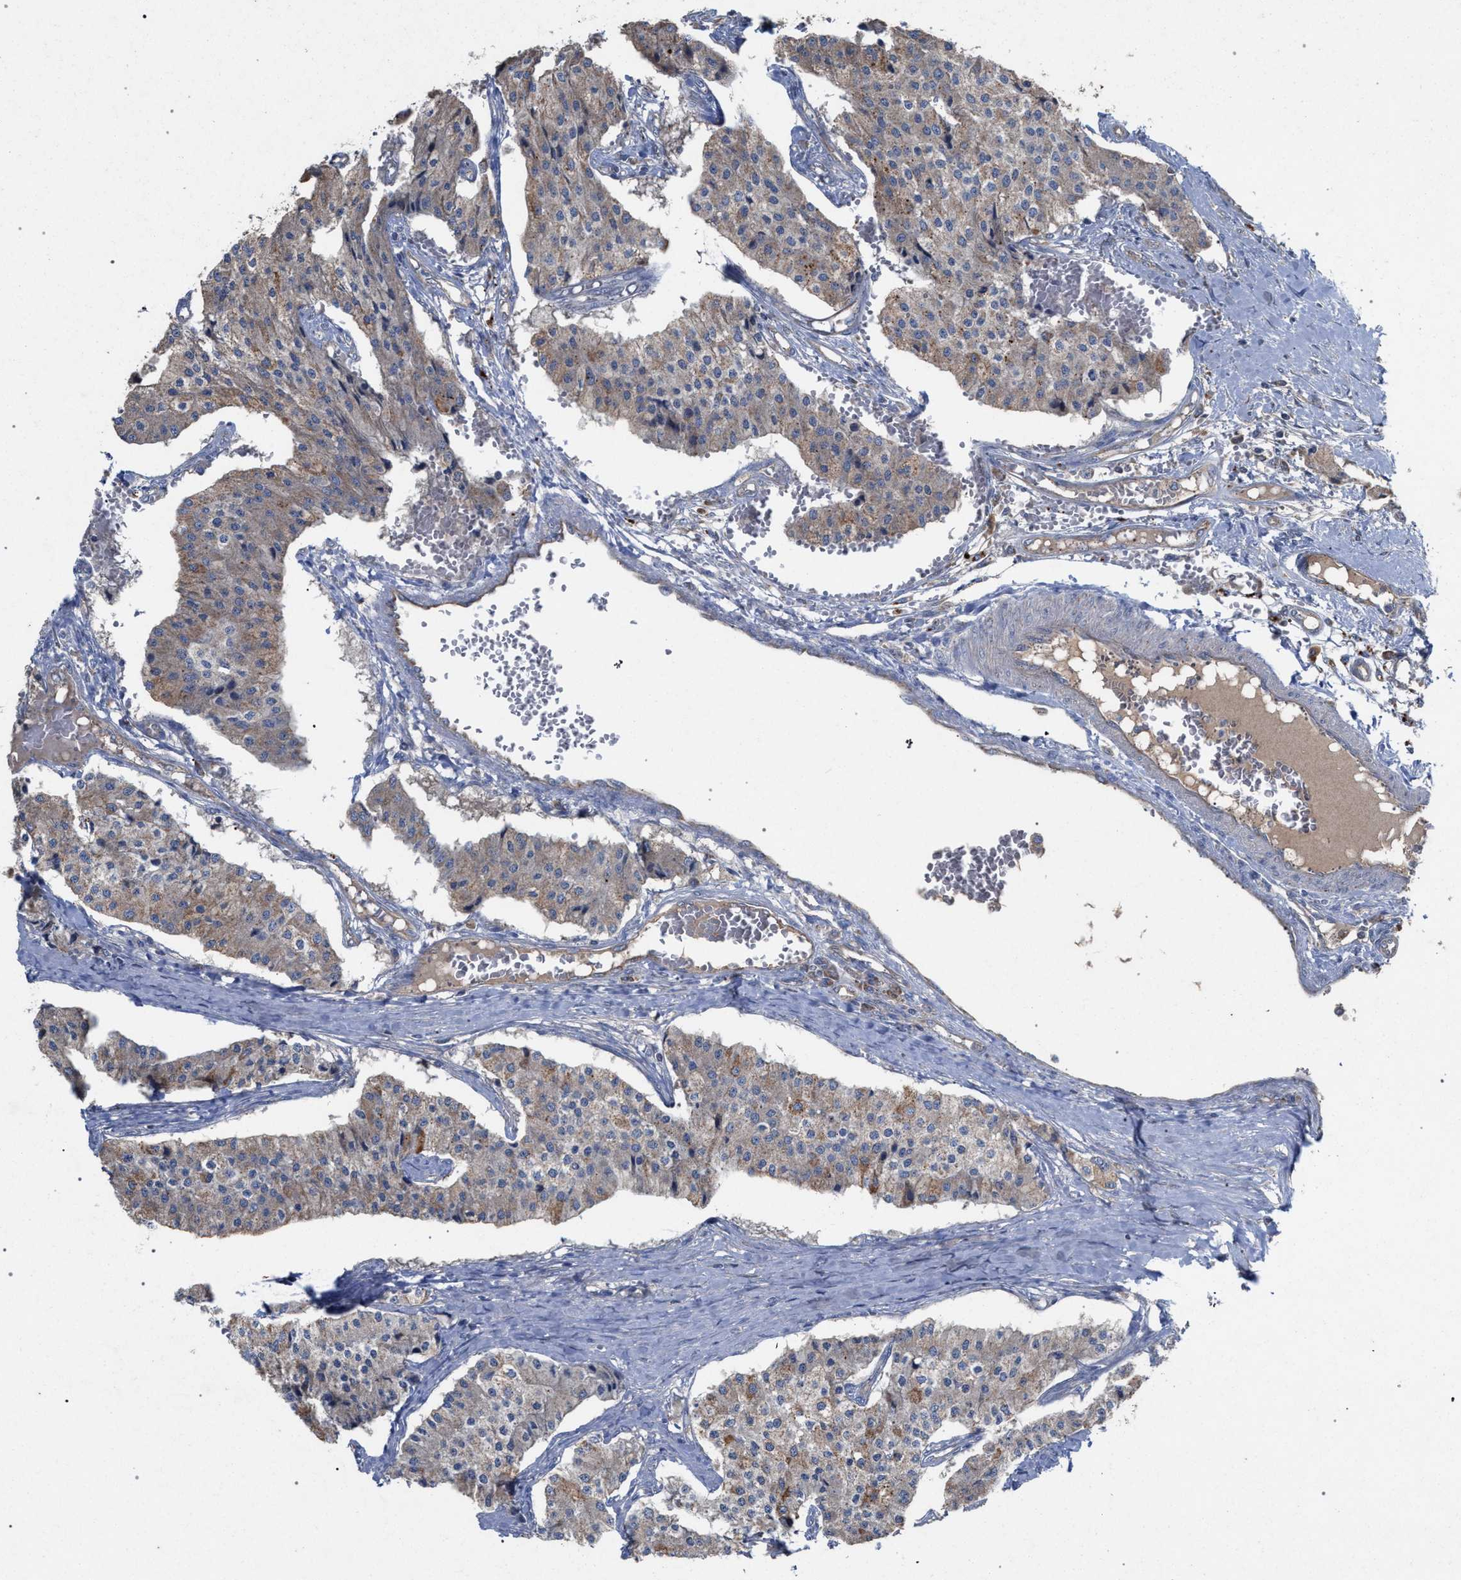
{"staining": {"intensity": "weak", "quantity": "<25%", "location": "cytoplasmic/membranous"}, "tissue": "carcinoid", "cell_type": "Tumor cells", "image_type": "cancer", "snomed": [{"axis": "morphology", "description": "Carcinoid, malignant, NOS"}, {"axis": "topography", "description": "Colon"}], "caption": "A high-resolution micrograph shows IHC staining of malignant carcinoid, which exhibits no significant positivity in tumor cells.", "gene": "BCL2L12", "patient": {"sex": "female", "age": 52}}